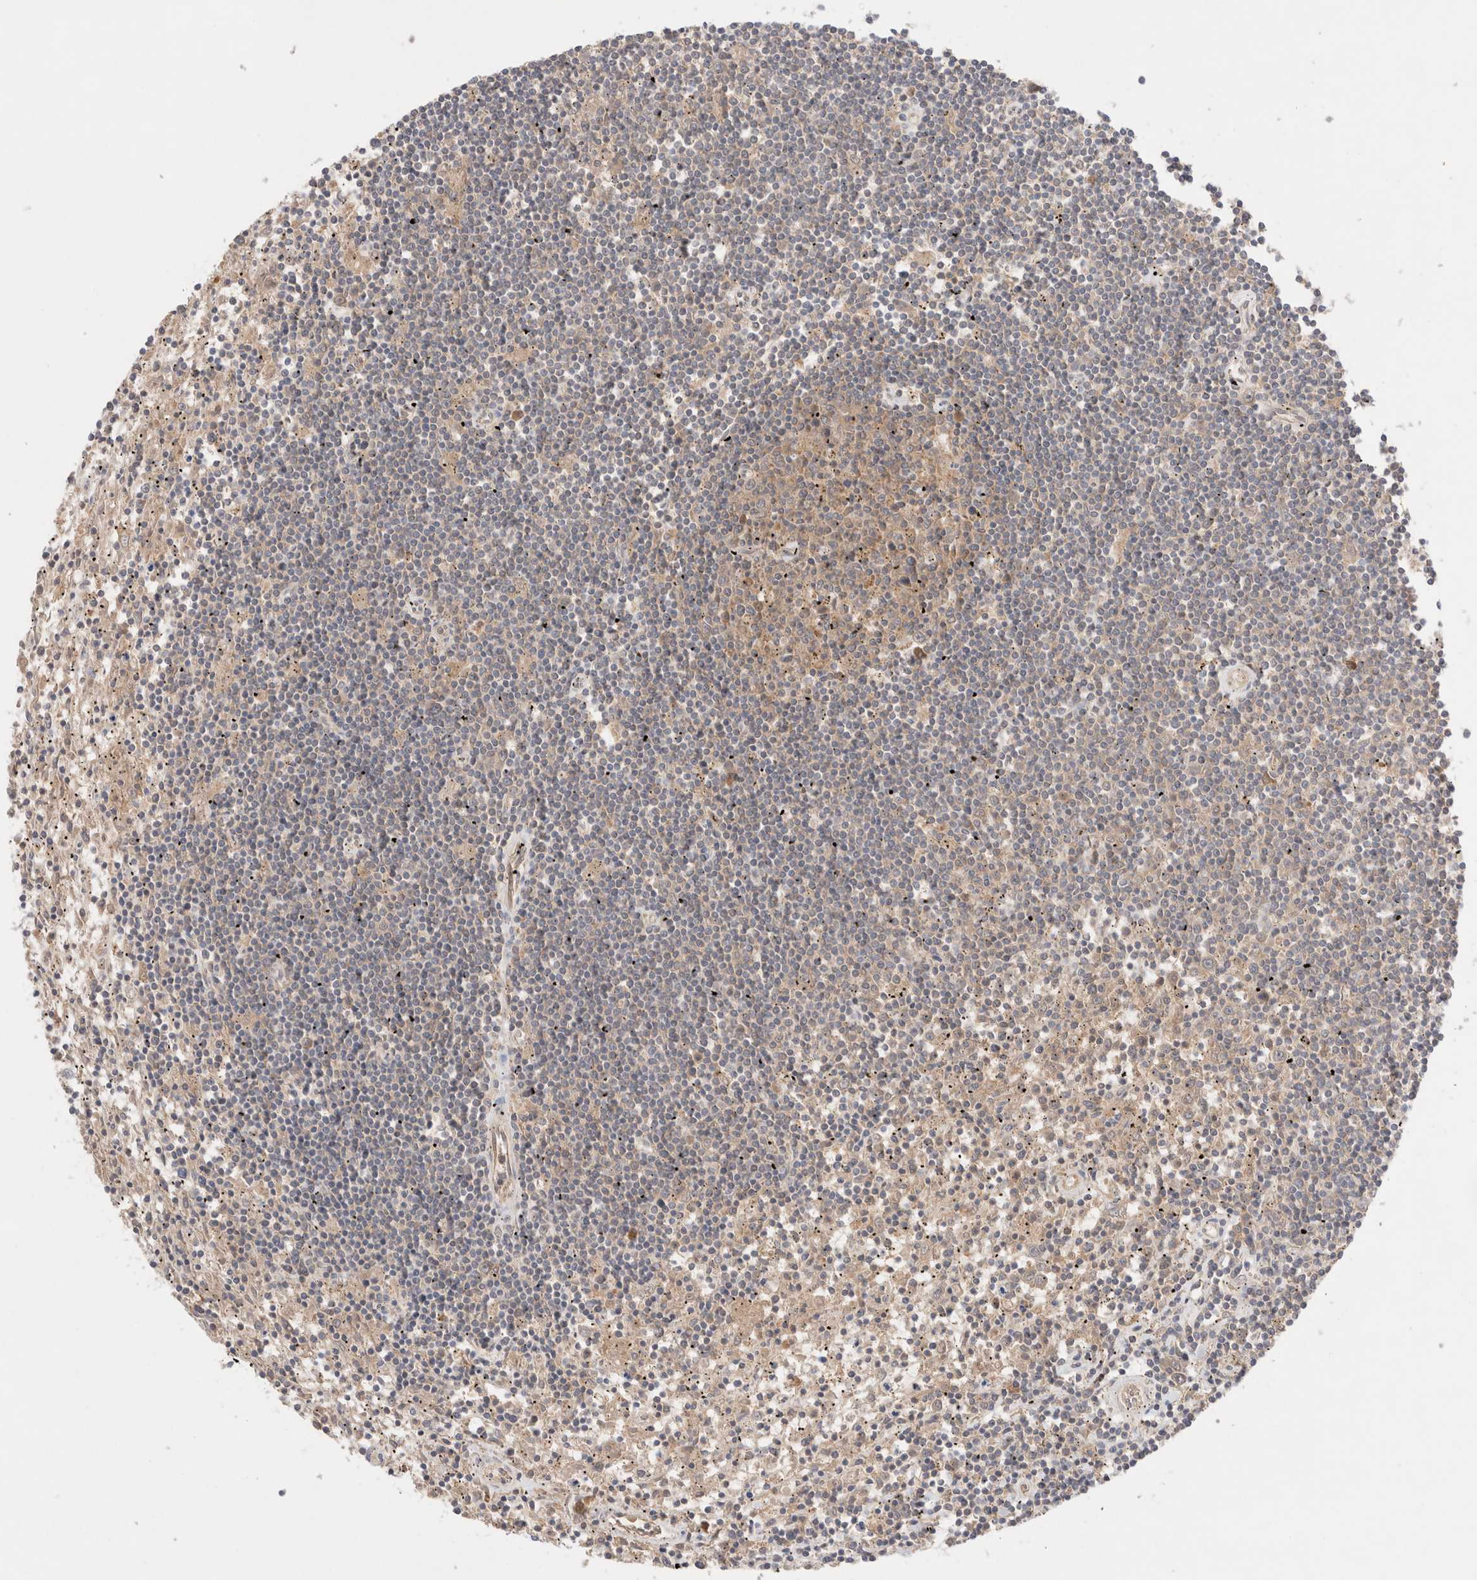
{"staining": {"intensity": "weak", "quantity": "<25%", "location": "cytoplasmic/membranous"}, "tissue": "lymphoma", "cell_type": "Tumor cells", "image_type": "cancer", "snomed": [{"axis": "morphology", "description": "Malignant lymphoma, non-Hodgkin's type, Low grade"}, {"axis": "topography", "description": "Spleen"}], "caption": "Tumor cells show no significant staining in low-grade malignant lymphoma, non-Hodgkin's type.", "gene": "CARNMT1", "patient": {"sex": "male", "age": 76}}